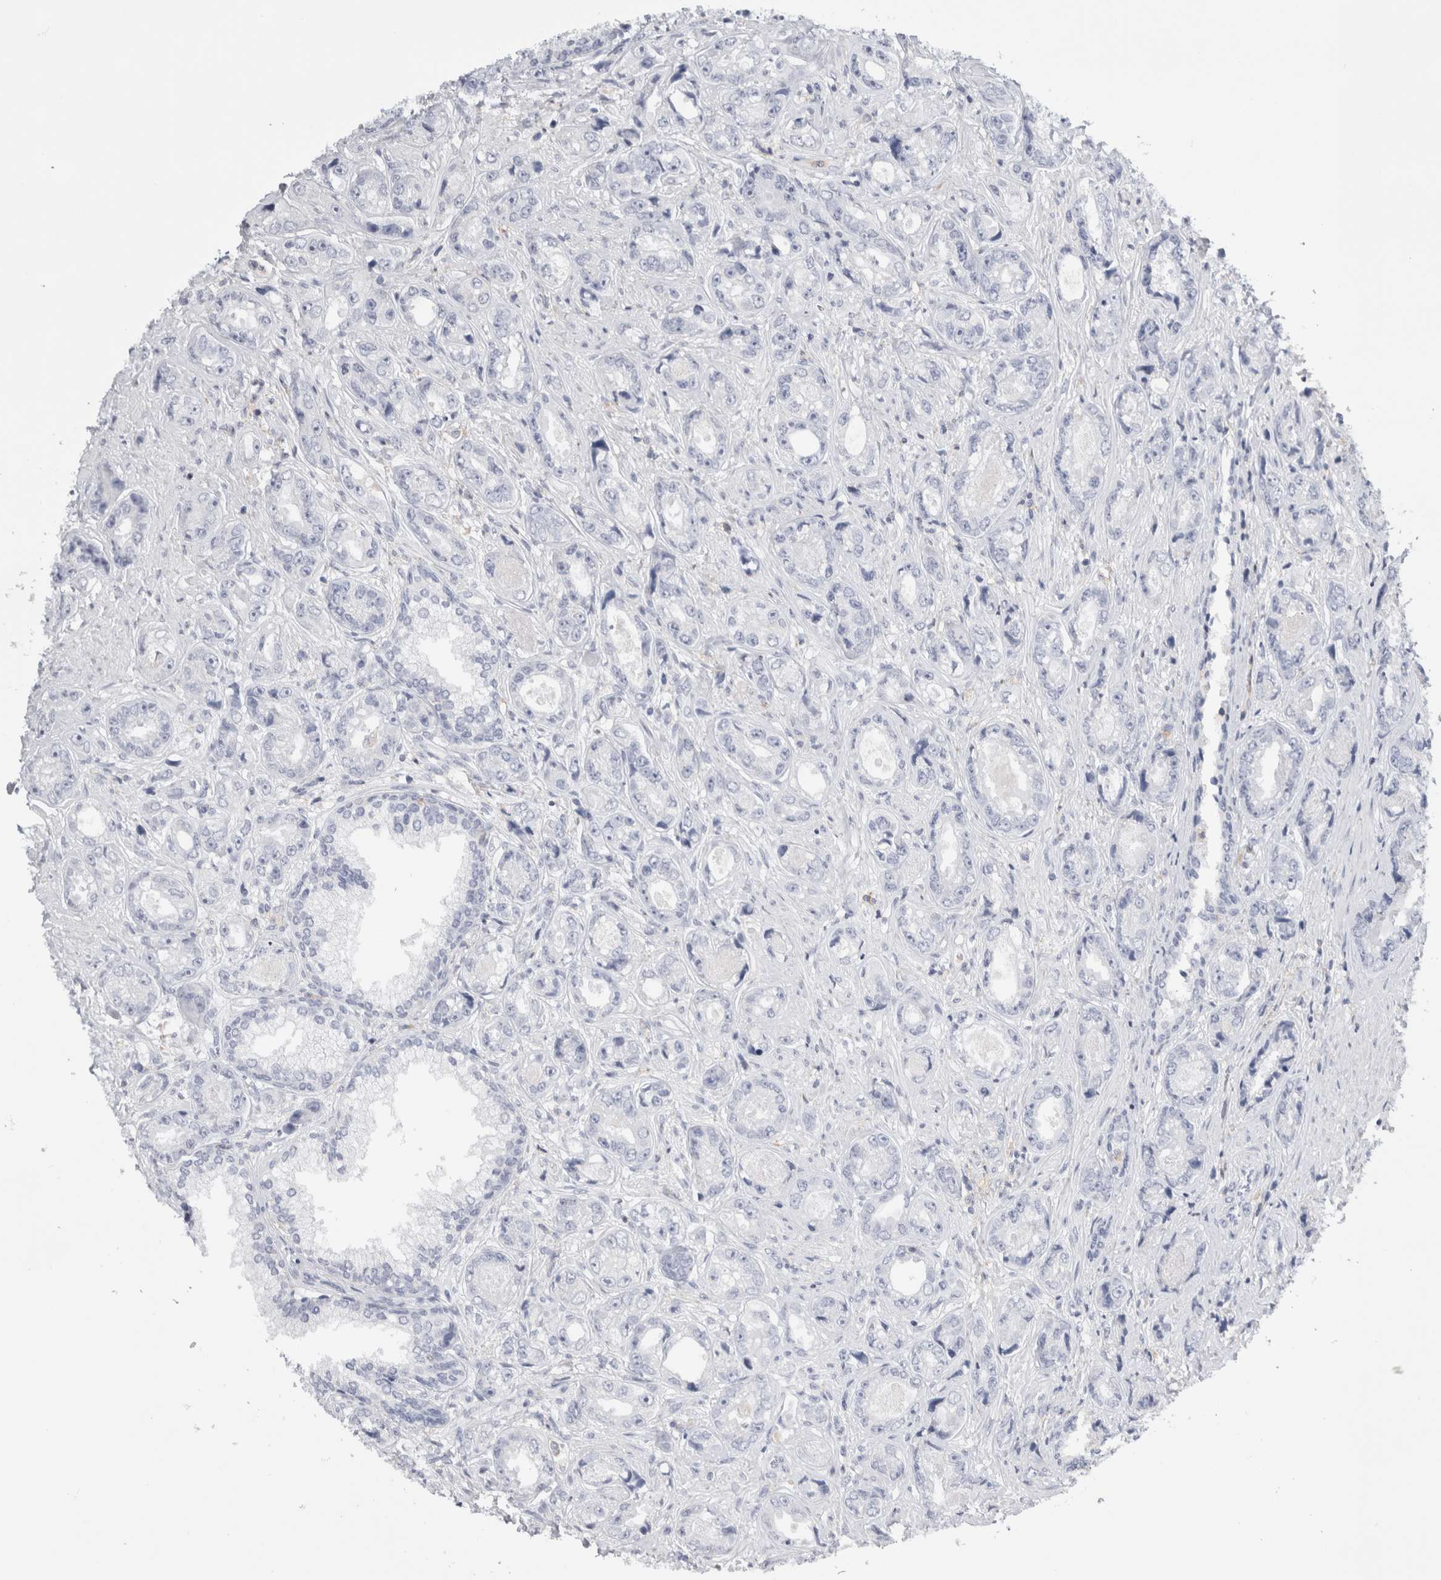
{"staining": {"intensity": "negative", "quantity": "none", "location": "none"}, "tissue": "prostate cancer", "cell_type": "Tumor cells", "image_type": "cancer", "snomed": [{"axis": "morphology", "description": "Adenocarcinoma, High grade"}, {"axis": "topography", "description": "Prostate"}], "caption": "The micrograph reveals no significant expression in tumor cells of prostate adenocarcinoma (high-grade). Nuclei are stained in blue.", "gene": "SKAP2", "patient": {"sex": "male", "age": 61}}